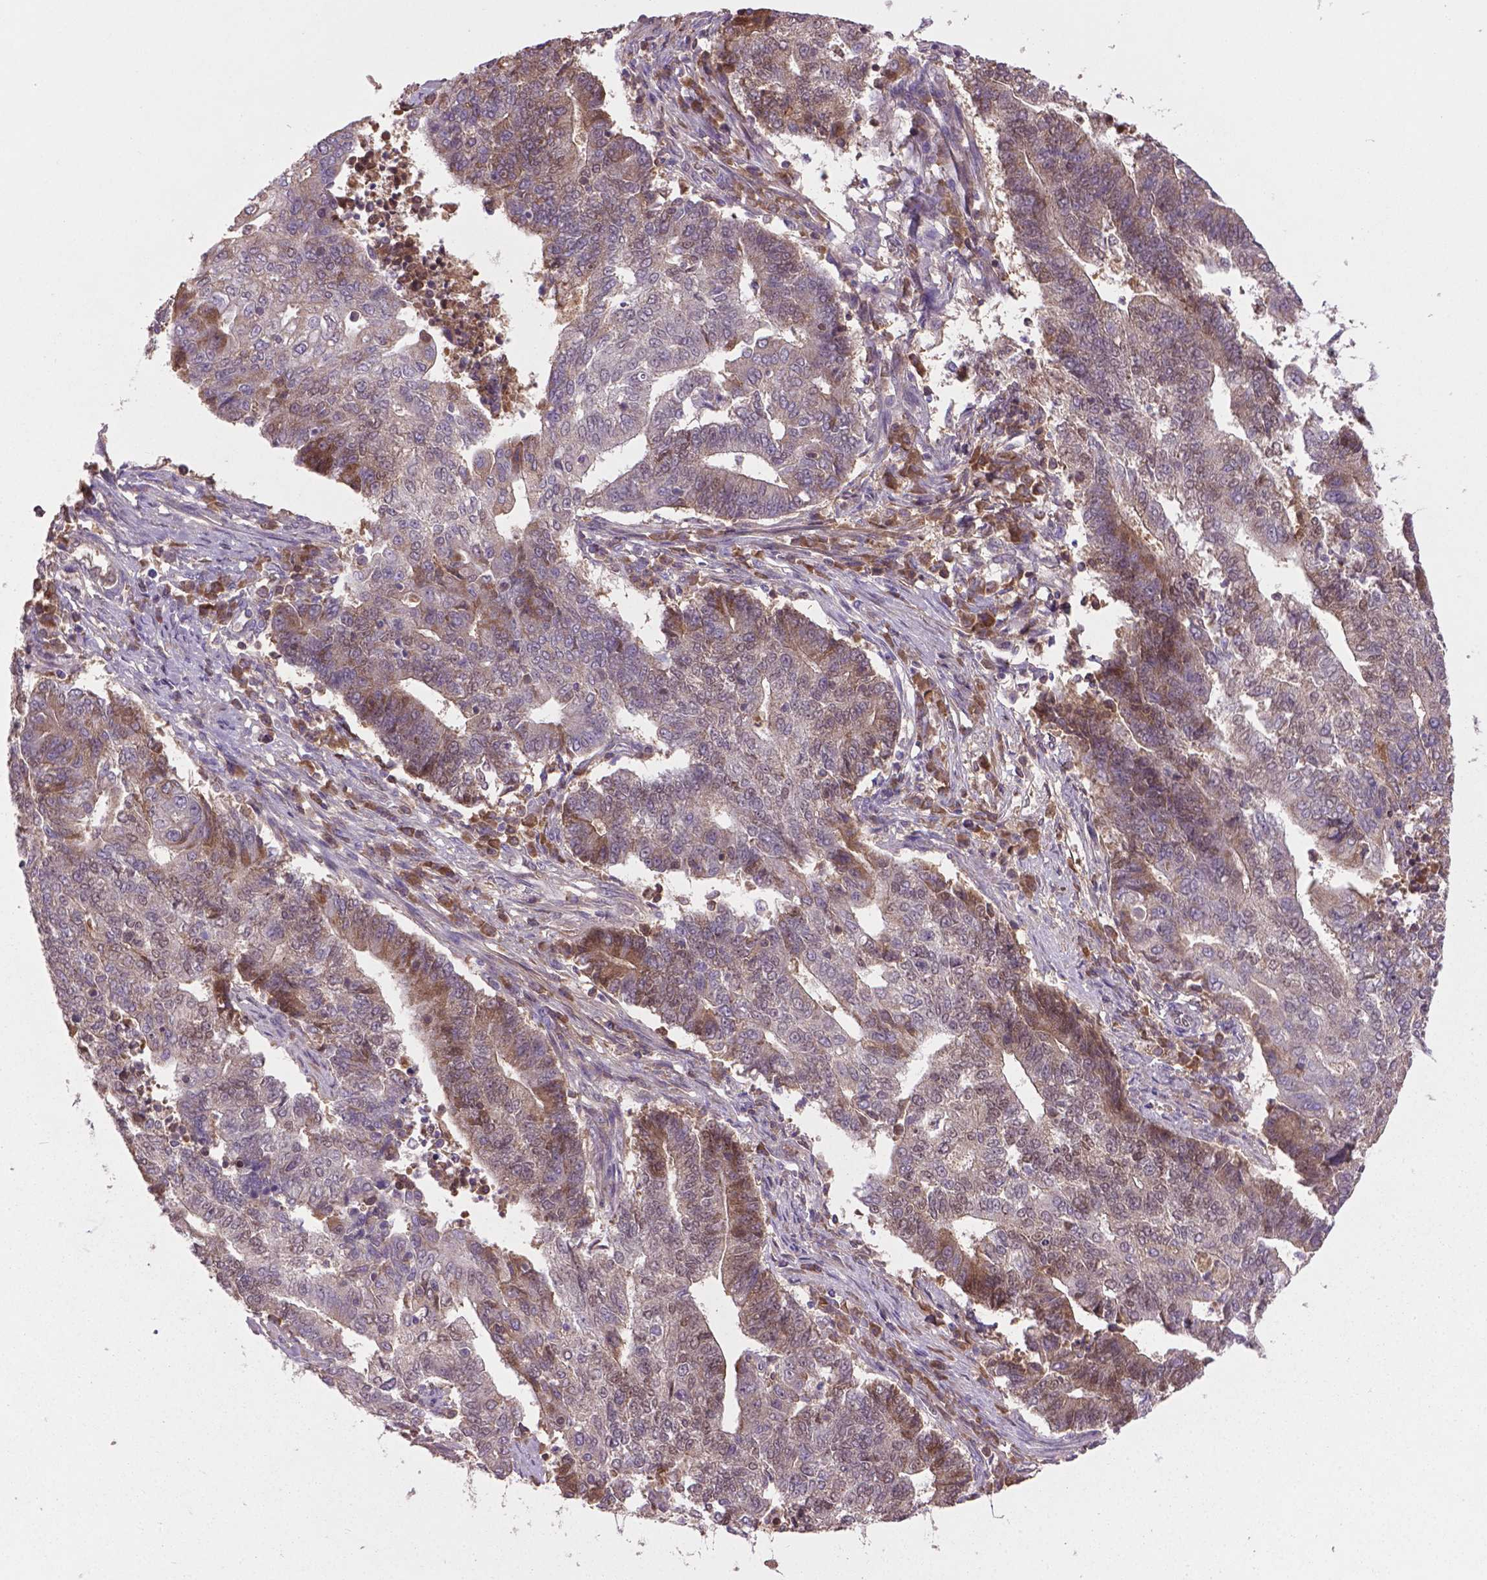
{"staining": {"intensity": "moderate", "quantity": "25%-75%", "location": "cytoplasmic/membranous,nuclear"}, "tissue": "endometrial cancer", "cell_type": "Tumor cells", "image_type": "cancer", "snomed": [{"axis": "morphology", "description": "Adenocarcinoma, NOS"}, {"axis": "topography", "description": "Uterus"}, {"axis": "topography", "description": "Endometrium"}], "caption": "Adenocarcinoma (endometrial) stained for a protein shows moderate cytoplasmic/membranous and nuclear positivity in tumor cells. The staining was performed using DAB (3,3'-diaminobenzidine), with brown indicating positive protein expression. Nuclei are stained blue with hematoxylin.", "gene": "SOX17", "patient": {"sex": "female", "age": 54}}